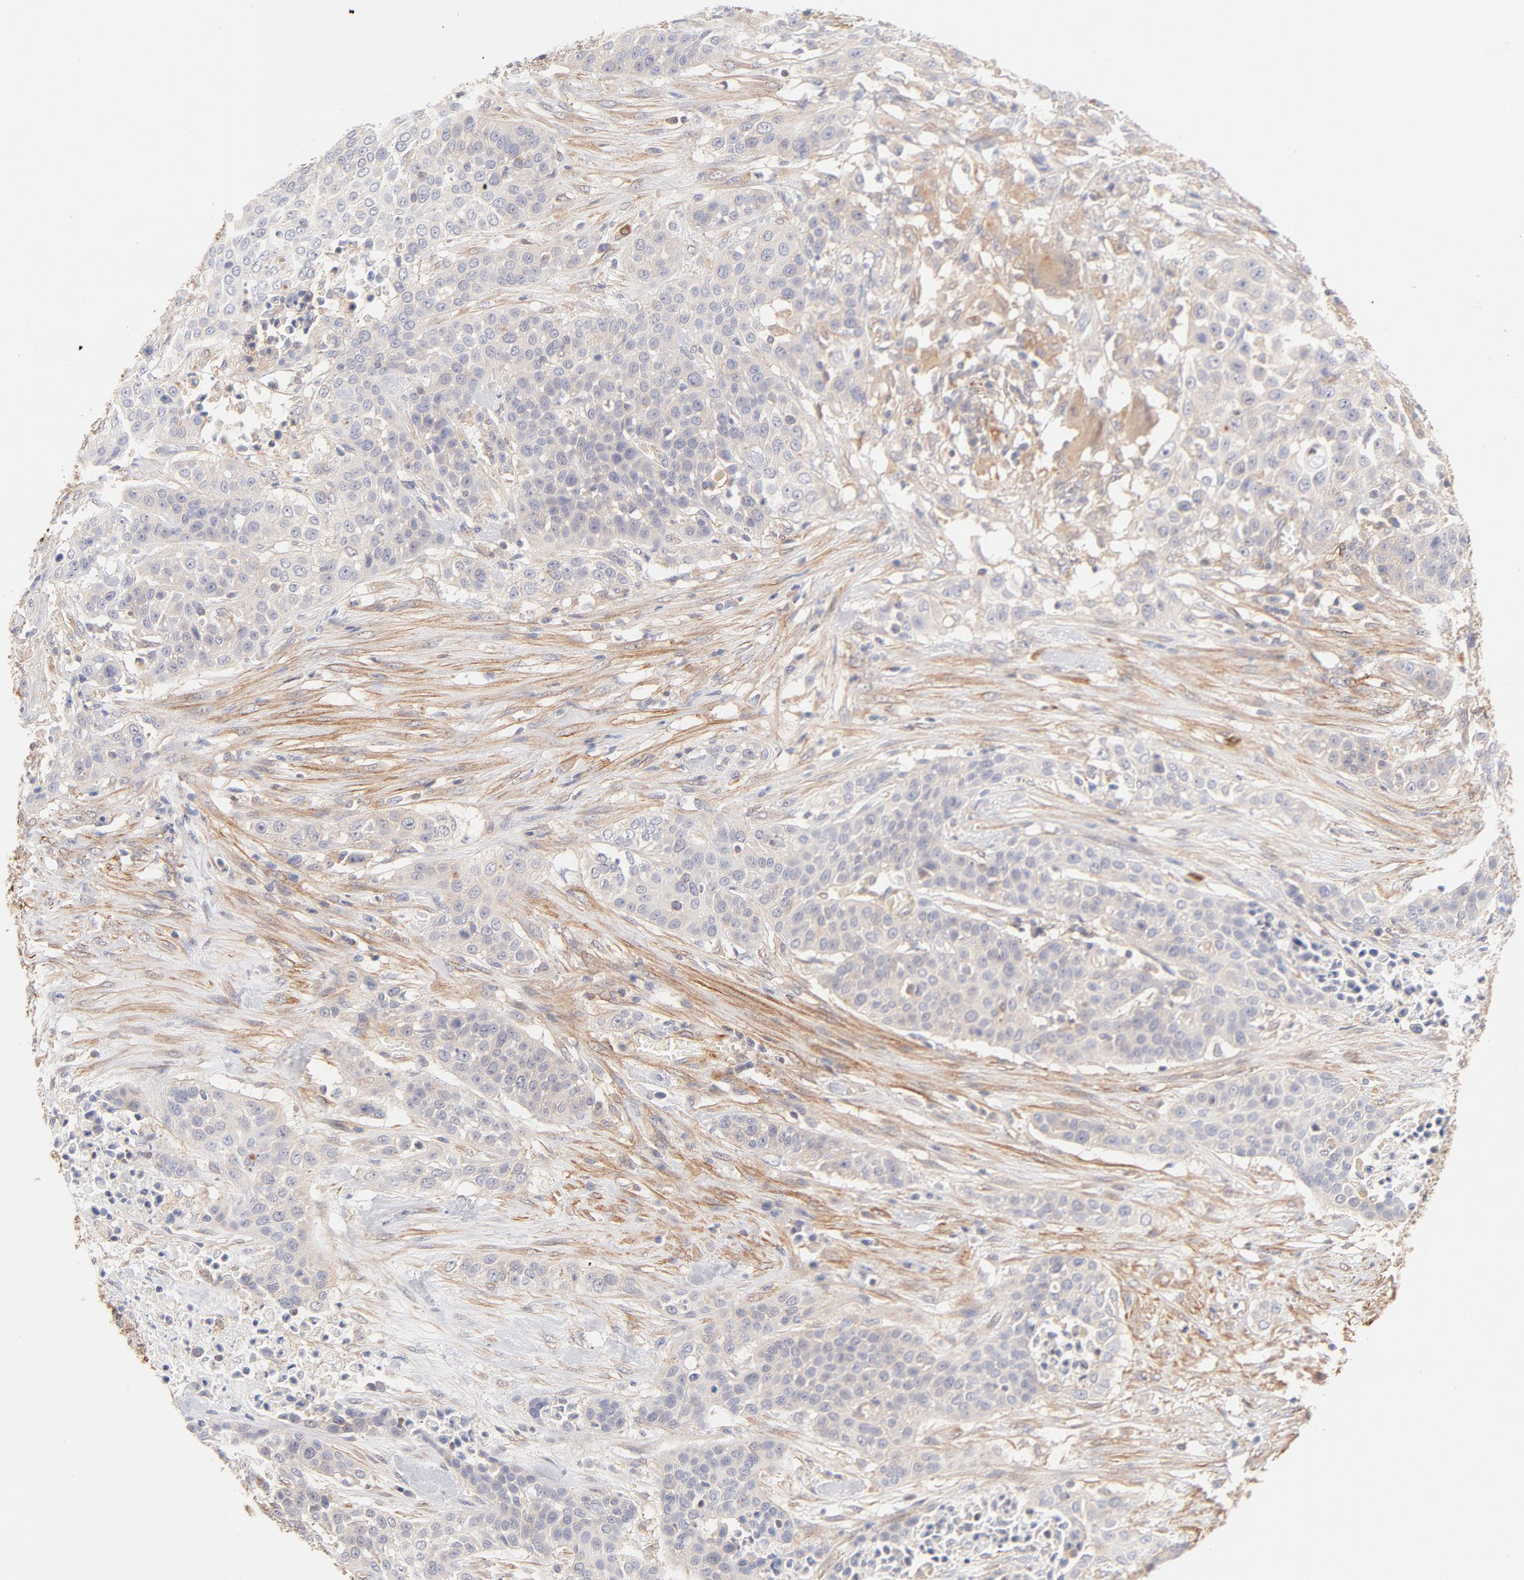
{"staining": {"intensity": "negative", "quantity": "none", "location": "none"}, "tissue": "urothelial cancer", "cell_type": "Tumor cells", "image_type": "cancer", "snomed": [{"axis": "morphology", "description": "Urothelial carcinoma, High grade"}, {"axis": "topography", "description": "Urinary bladder"}], "caption": "Human urothelial cancer stained for a protein using immunohistochemistry shows no positivity in tumor cells.", "gene": "LDLRAP1", "patient": {"sex": "male", "age": 74}}